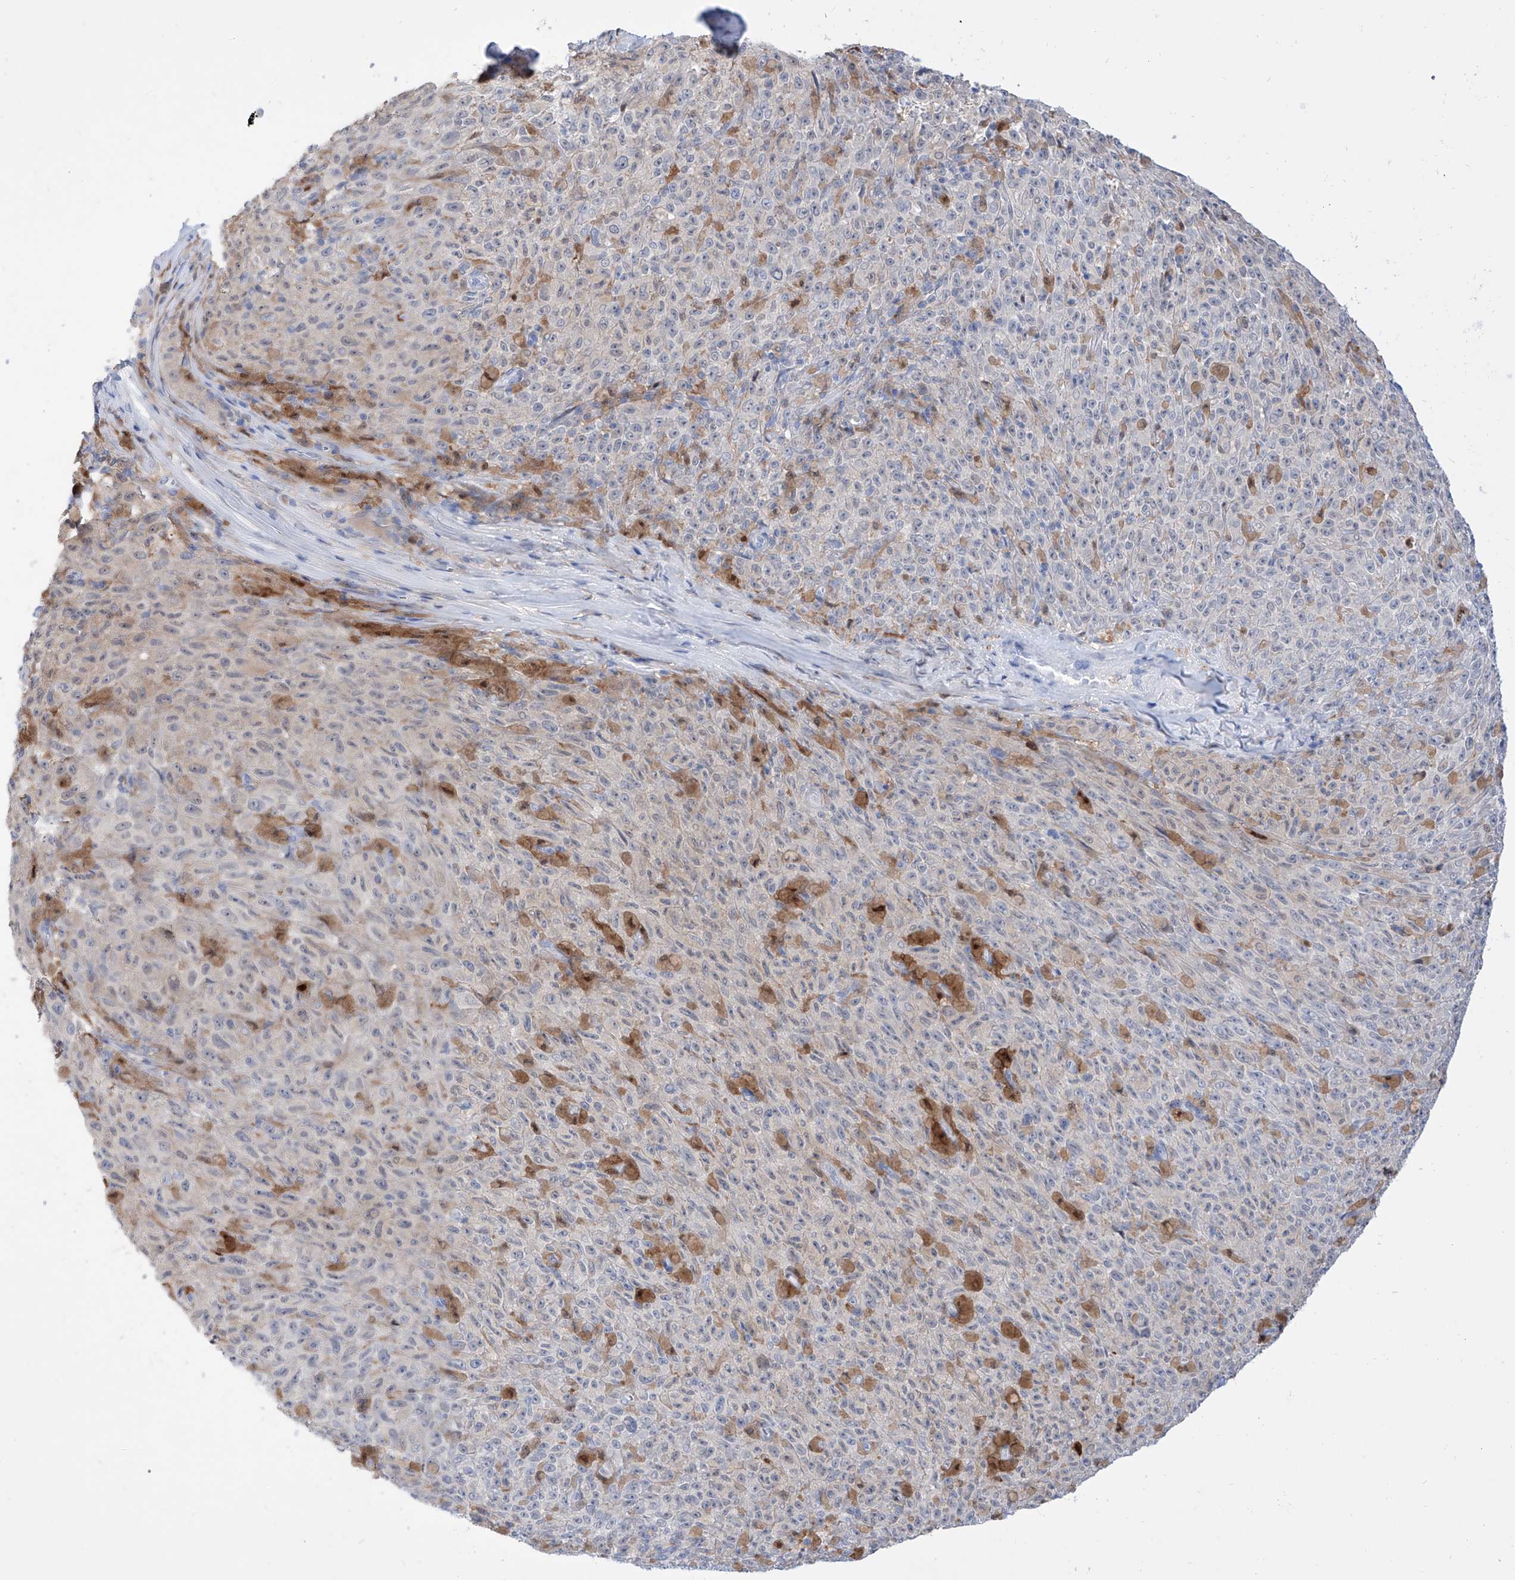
{"staining": {"intensity": "negative", "quantity": "none", "location": "none"}, "tissue": "melanoma", "cell_type": "Tumor cells", "image_type": "cancer", "snomed": [{"axis": "morphology", "description": "Malignant melanoma, NOS"}, {"axis": "topography", "description": "Skin"}], "caption": "Tumor cells show no significant protein positivity in malignant melanoma.", "gene": "PDXK", "patient": {"sex": "female", "age": 82}}